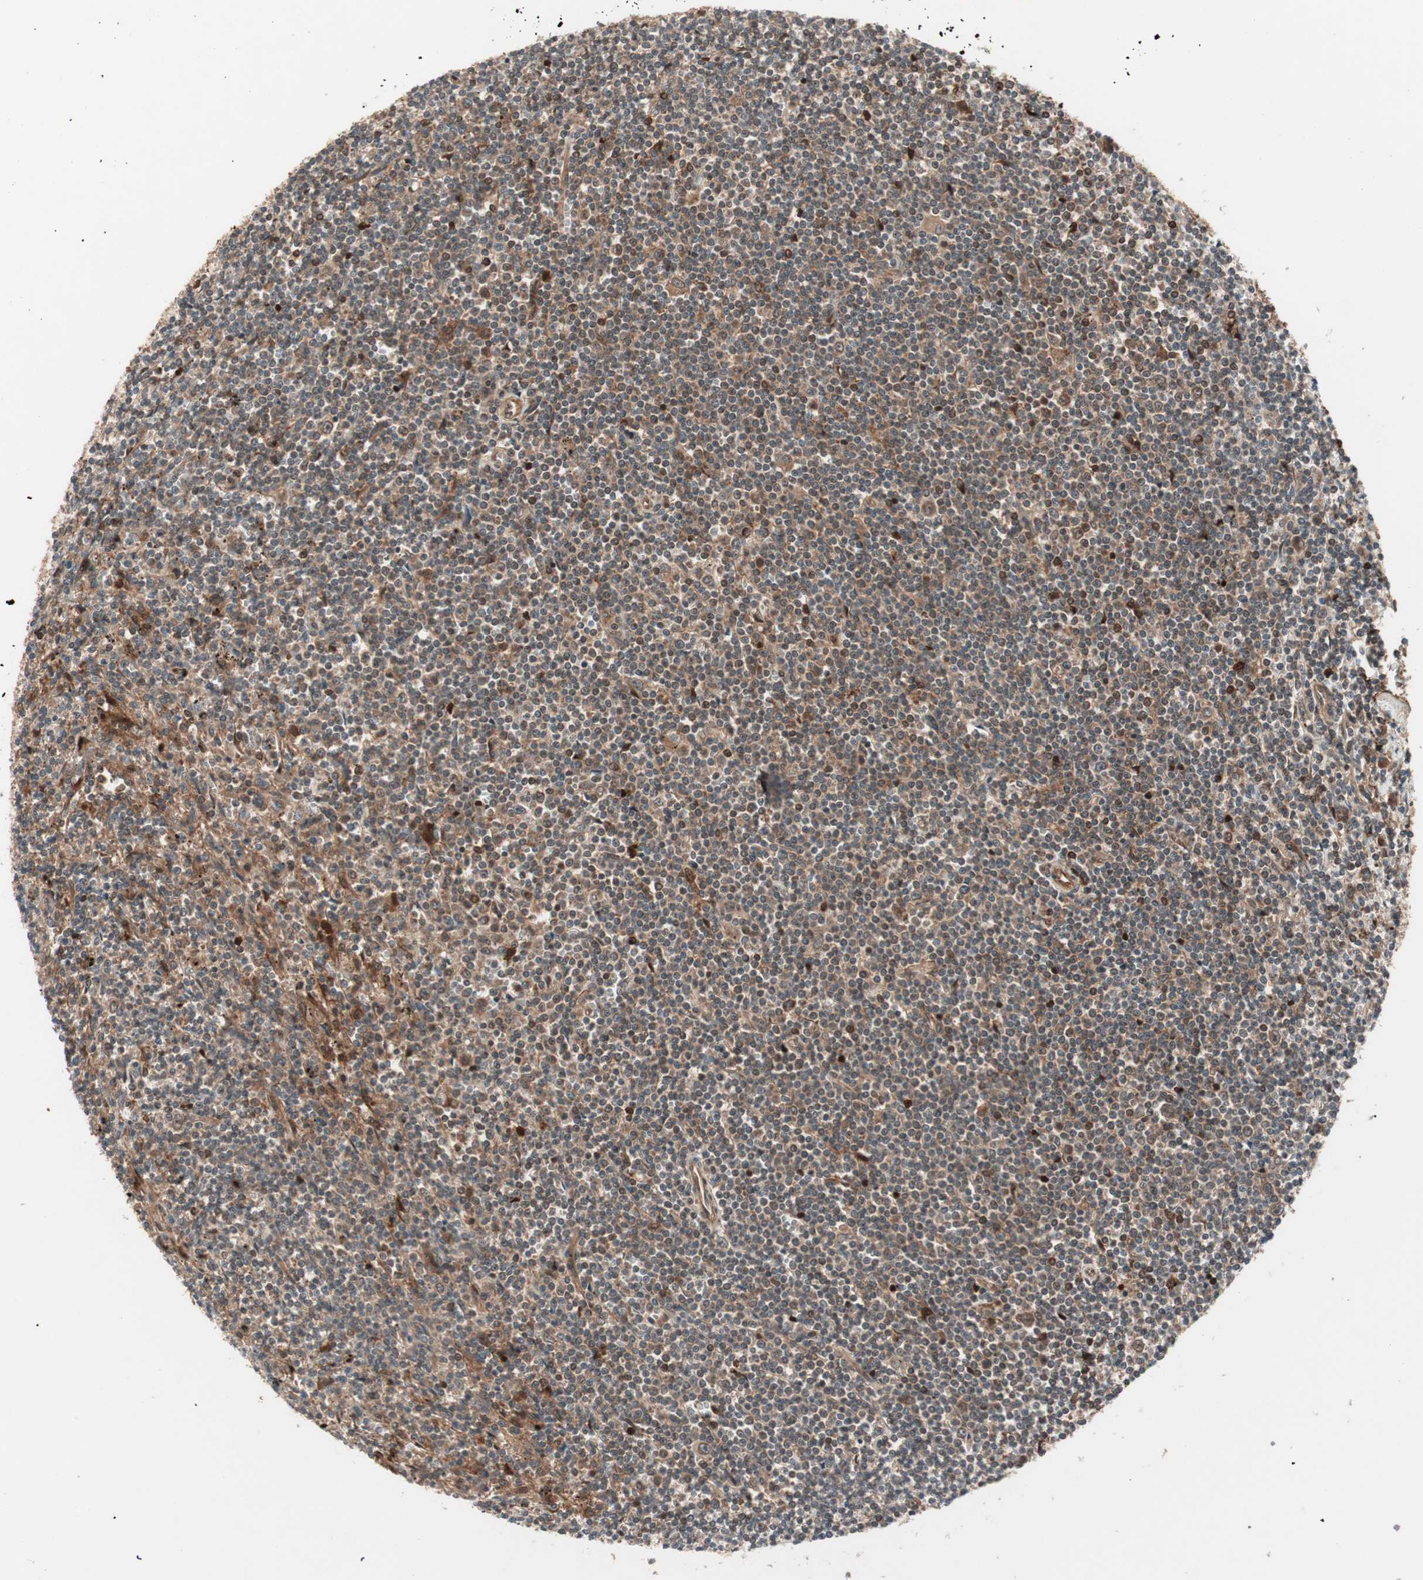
{"staining": {"intensity": "moderate", "quantity": "25%-75%", "location": "cytoplasmic/membranous"}, "tissue": "lymphoma", "cell_type": "Tumor cells", "image_type": "cancer", "snomed": [{"axis": "morphology", "description": "Malignant lymphoma, non-Hodgkin's type, Low grade"}, {"axis": "topography", "description": "Spleen"}], "caption": "A brown stain highlights moderate cytoplasmic/membranous expression of a protein in human lymphoma tumor cells.", "gene": "PRKG2", "patient": {"sex": "male", "age": 76}}